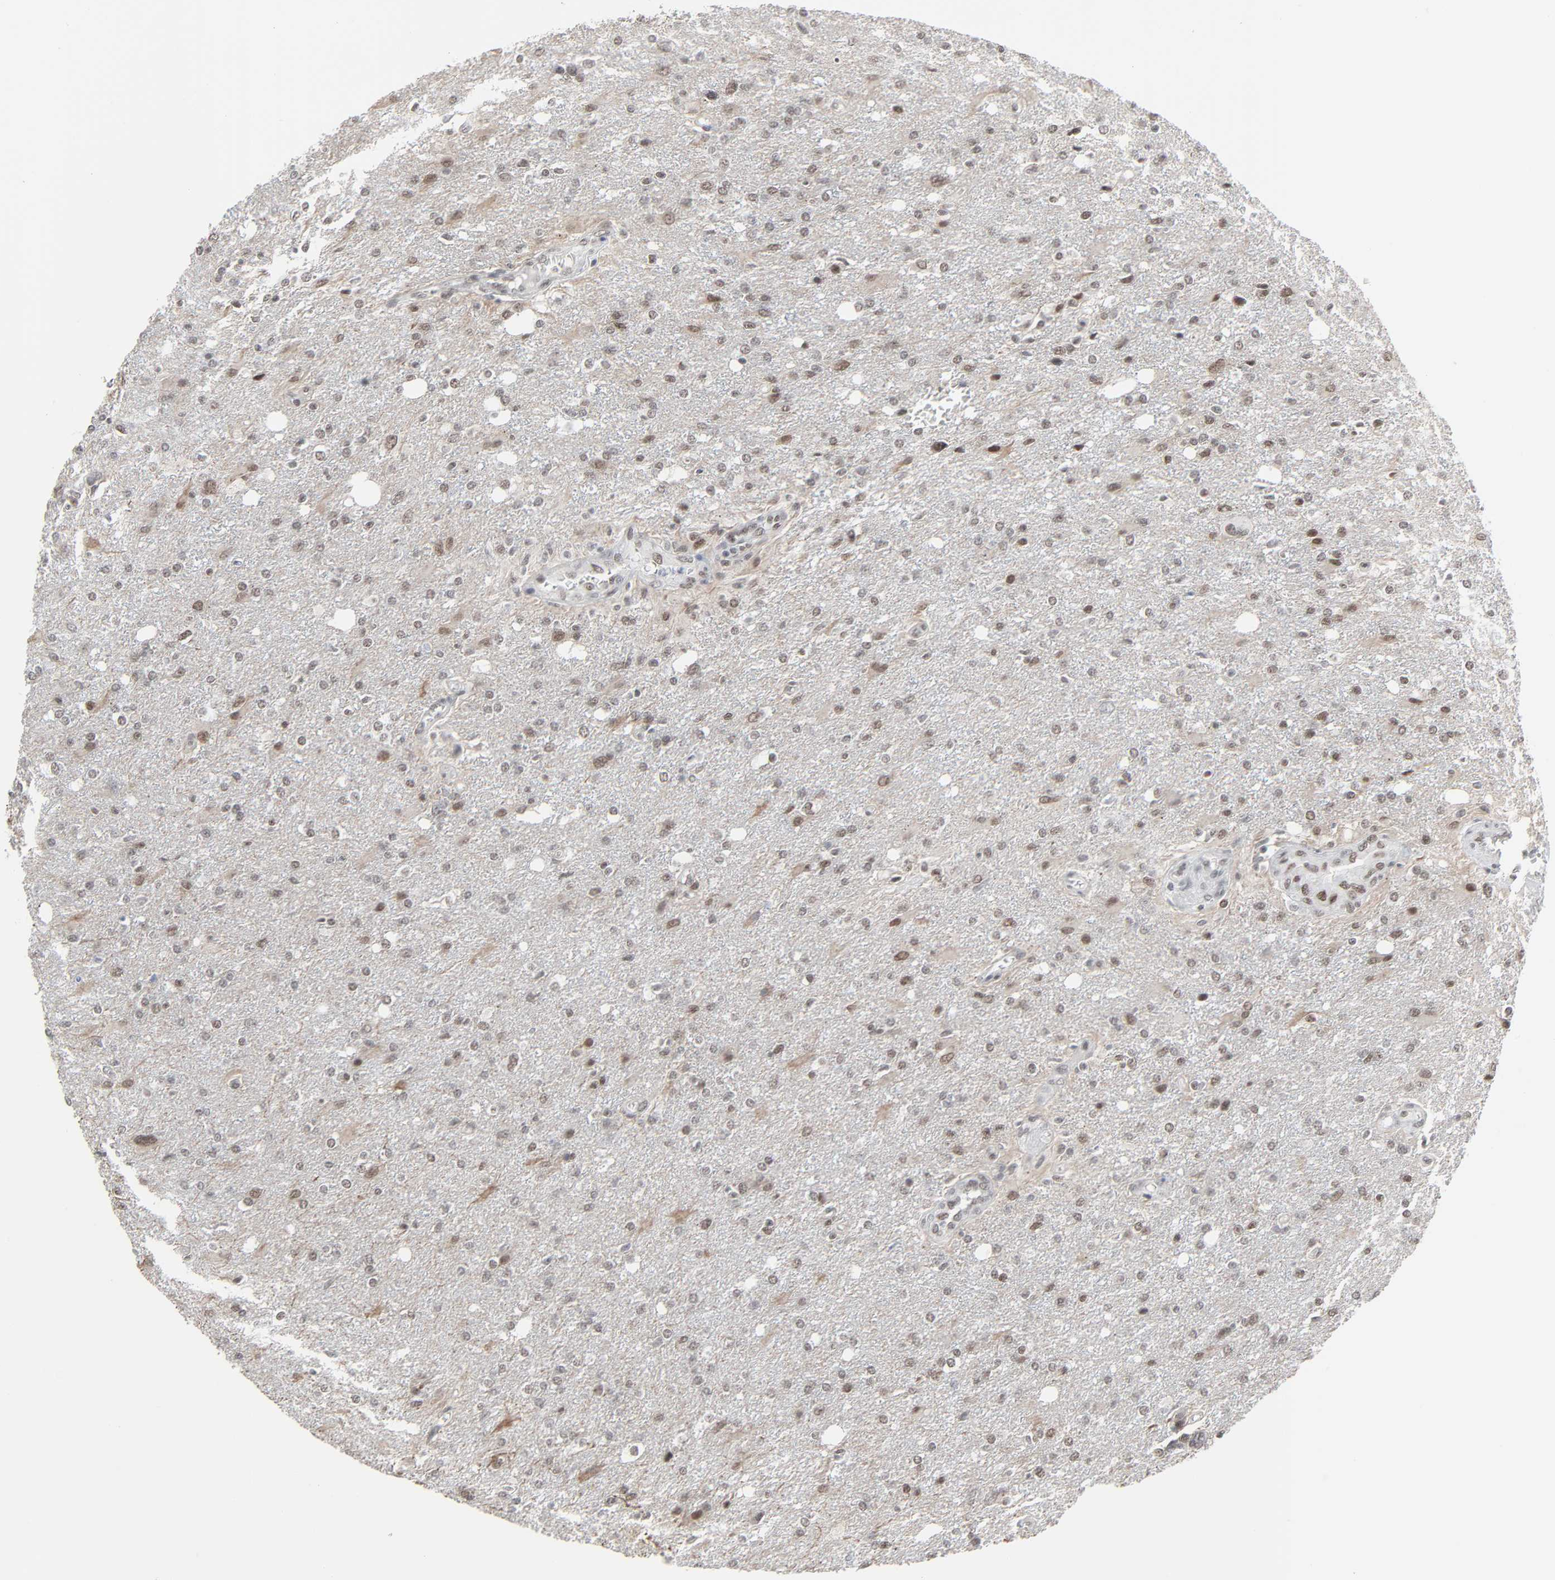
{"staining": {"intensity": "weak", "quantity": "<25%", "location": "nuclear"}, "tissue": "glioma", "cell_type": "Tumor cells", "image_type": "cancer", "snomed": [{"axis": "morphology", "description": "Glioma, malignant, High grade"}, {"axis": "topography", "description": "Cerebral cortex"}], "caption": "Immunohistochemical staining of human glioma displays no significant expression in tumor cells.", "gene": "FBXO28", "patient": {"sex": "male", "age": 76}}